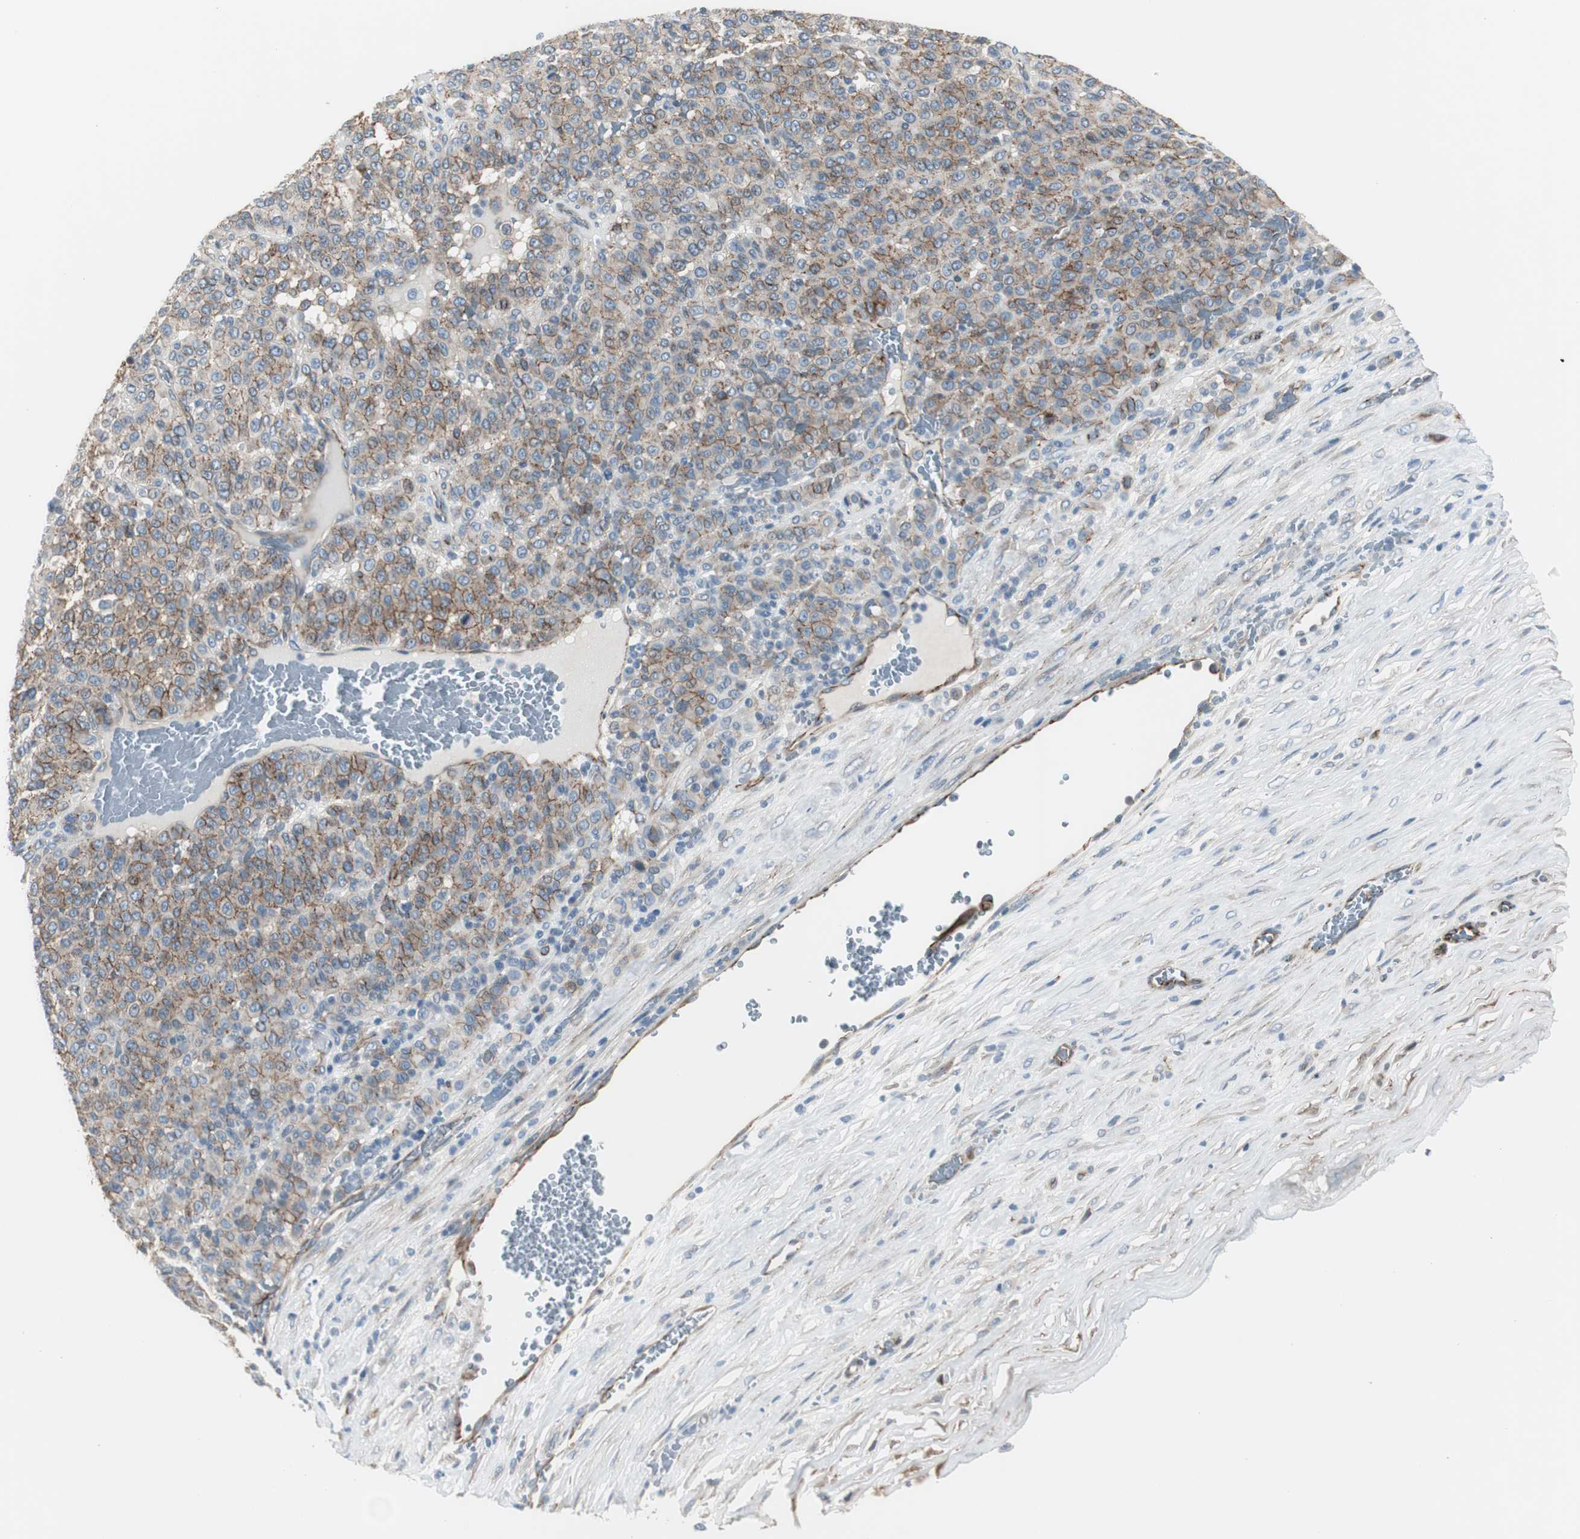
{"staining": {"intensity": "moderate", "quantity": ">75%", "location": "cytoplasmic/membranous"}, "tissue": "melanoma", "cell_type": "Tumor cells", "image_type": "cancer", "snomed": [{"axis": "morphology", "description": "Malignant melanoma, Metastatic site"}, {"axis": "topography", "description": "Pancreas"}], "caption": "Human malignant melanoma (metastatic site) stained with a protein marker reveals moderate staining in tumor cells.", "gene": "STXBP4", "patient": {"sex": "female", "age": 30}}